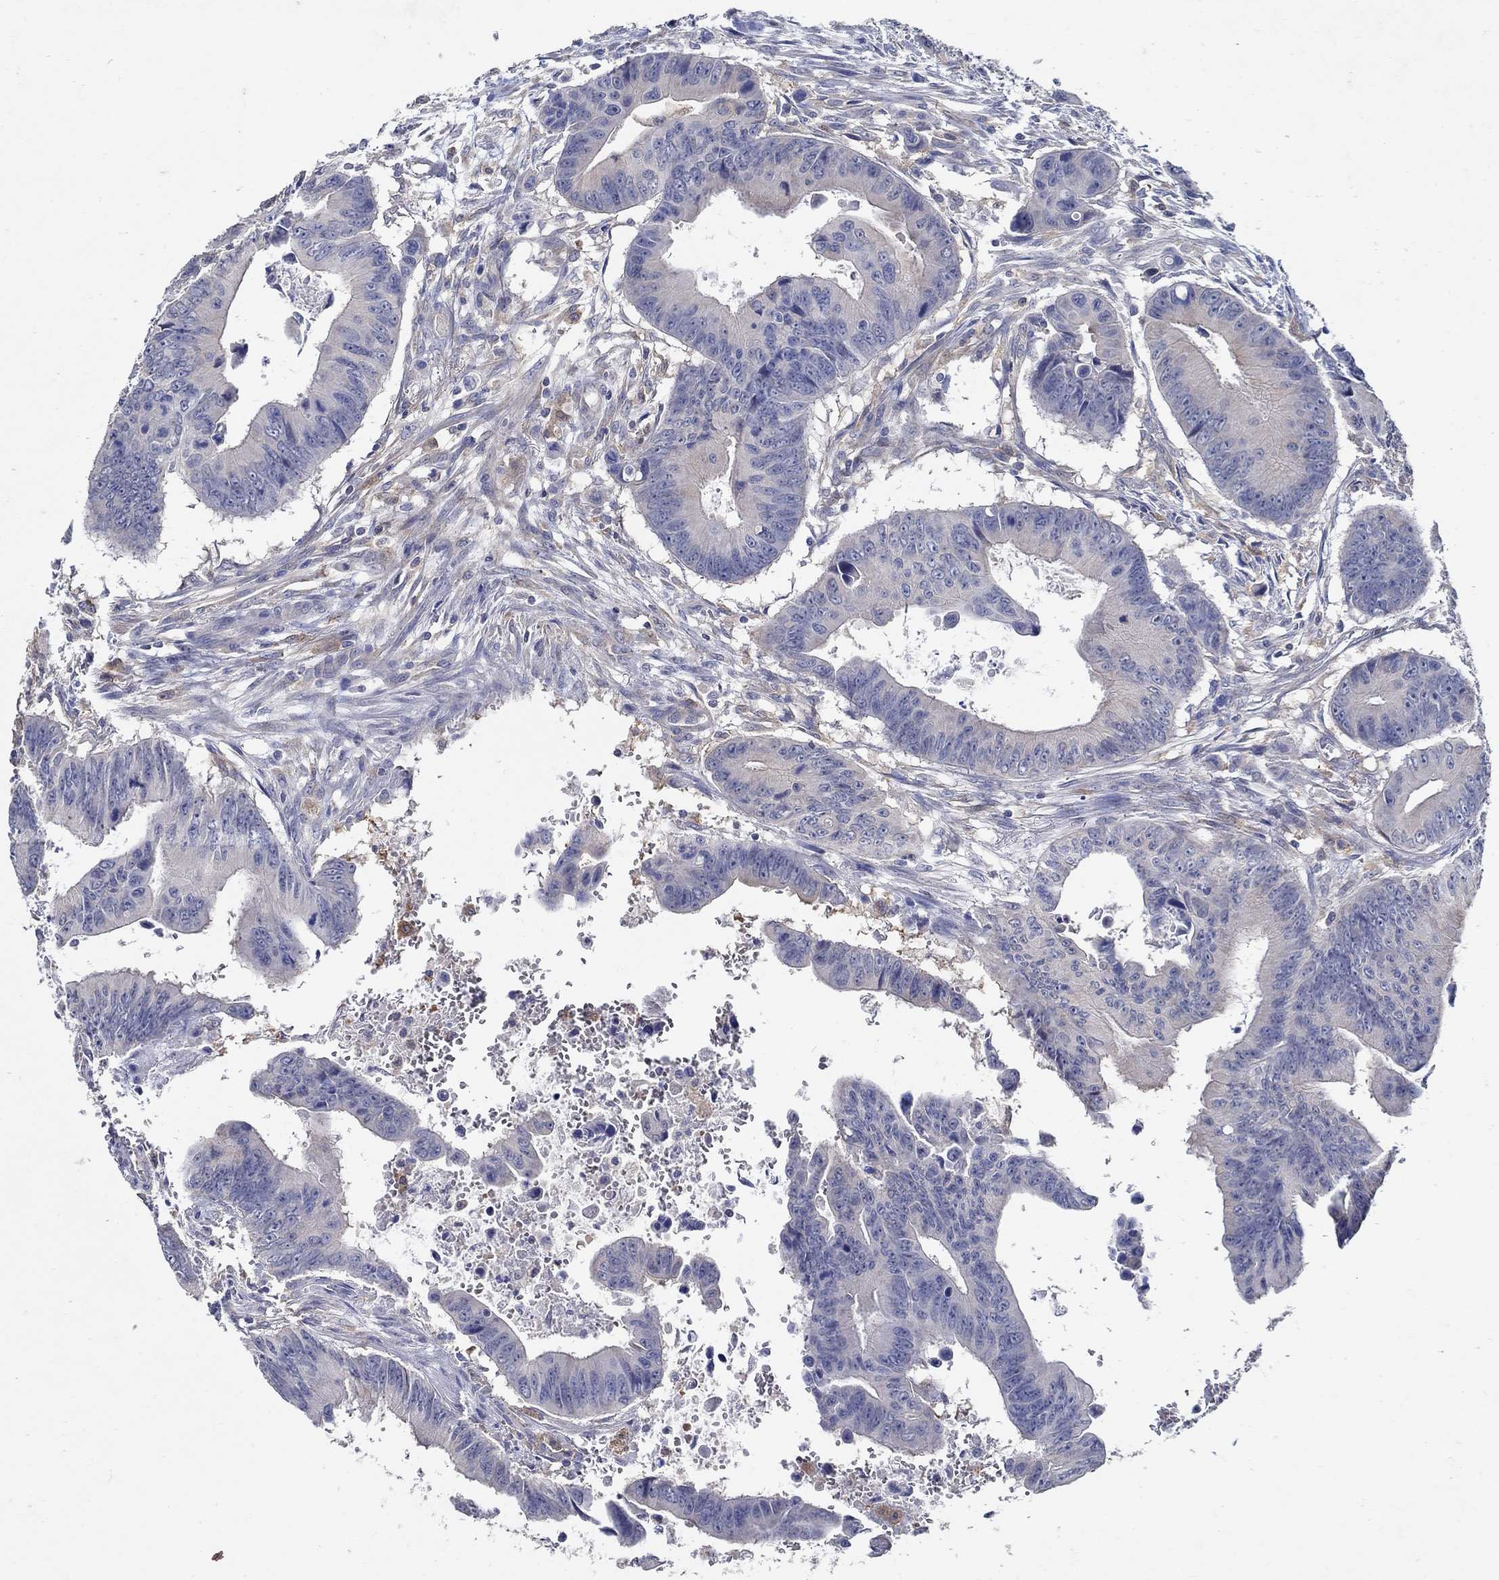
{"staining": {"intensity": "negative", "quantity": "none", "location": "none"}, "tissue": "colorectal cancer", "cell_type": "Tumor cells", "image_type": "cancer", "snomed": [{"axis": "morphology", "description": "Adenocarcinoma, NOS"}, {"axis": "topography", "description": "Colon"}], "caption": "High magnification brightfield microscopy of colorectal cancer (adenocarcinoma) stained with DAB (3,3'-diaminobenzidine) (brown) and counterstained with hematoxylin (blue): tumor cells show no significant positivity.", "gene": "MTHFR", "patient": {"sex": "female", "age": 87}}